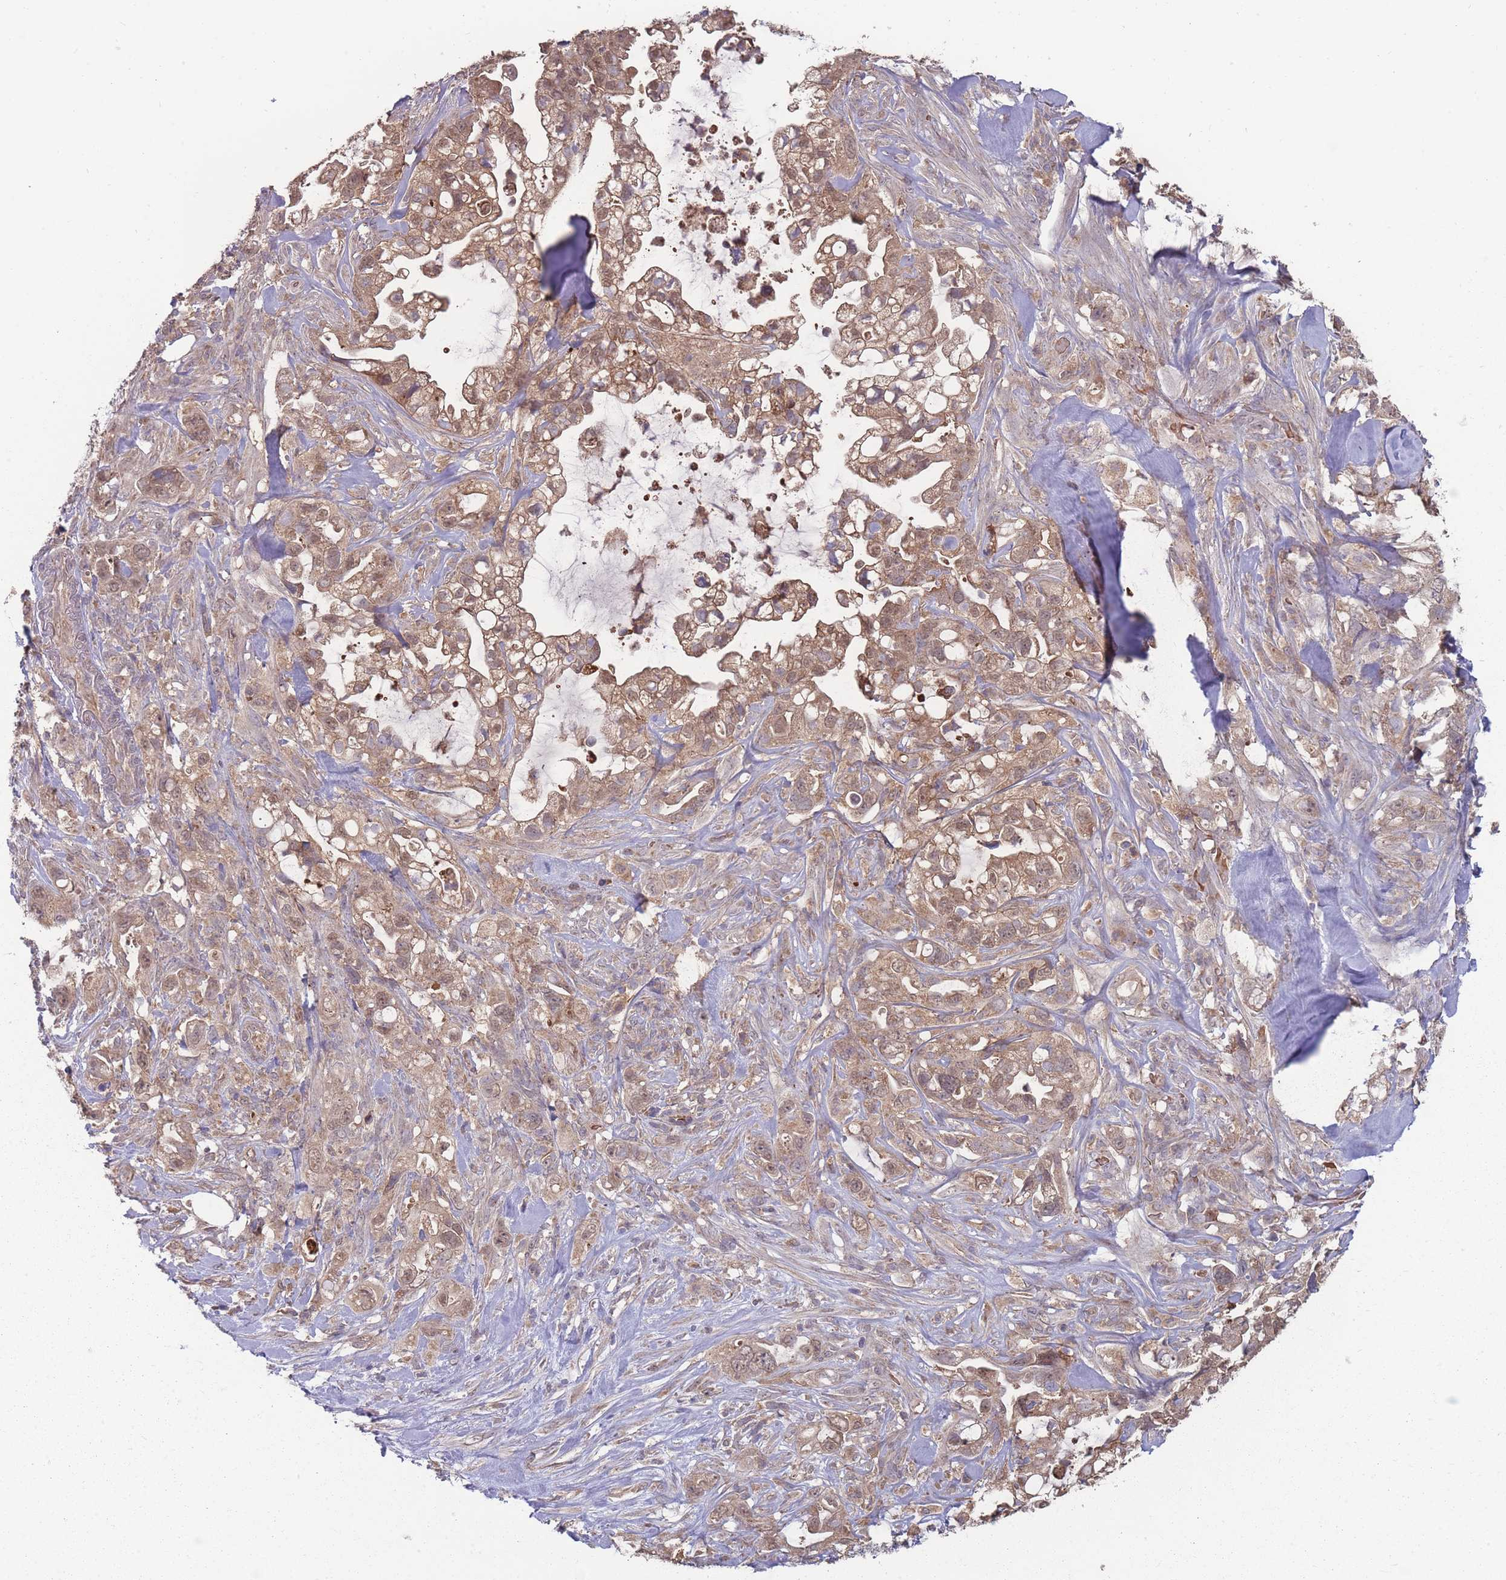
{"staining": {"intensity": "moderate", "quantity": ">75%", "location": "cytoplasmic/membranous,nuclear"}, "tissue": "pancreatic cancer", "cell_type": "Tumor cells", "image_type": "cancer", "snomed": [{"axis": "morphology", "description": "Adenocarcinoma, NOS"}, {"axis": "topography", "description": "Pancreas"}], "caption": "Pancreatic cancer (adenocarcinoma) stained with IHC shows moderate cytoplasmic/membranous and nuclear staining in about >75% of tumor cells.", "gene": "SLC35B4", "patient": {"sex": "female", "age": 61}}